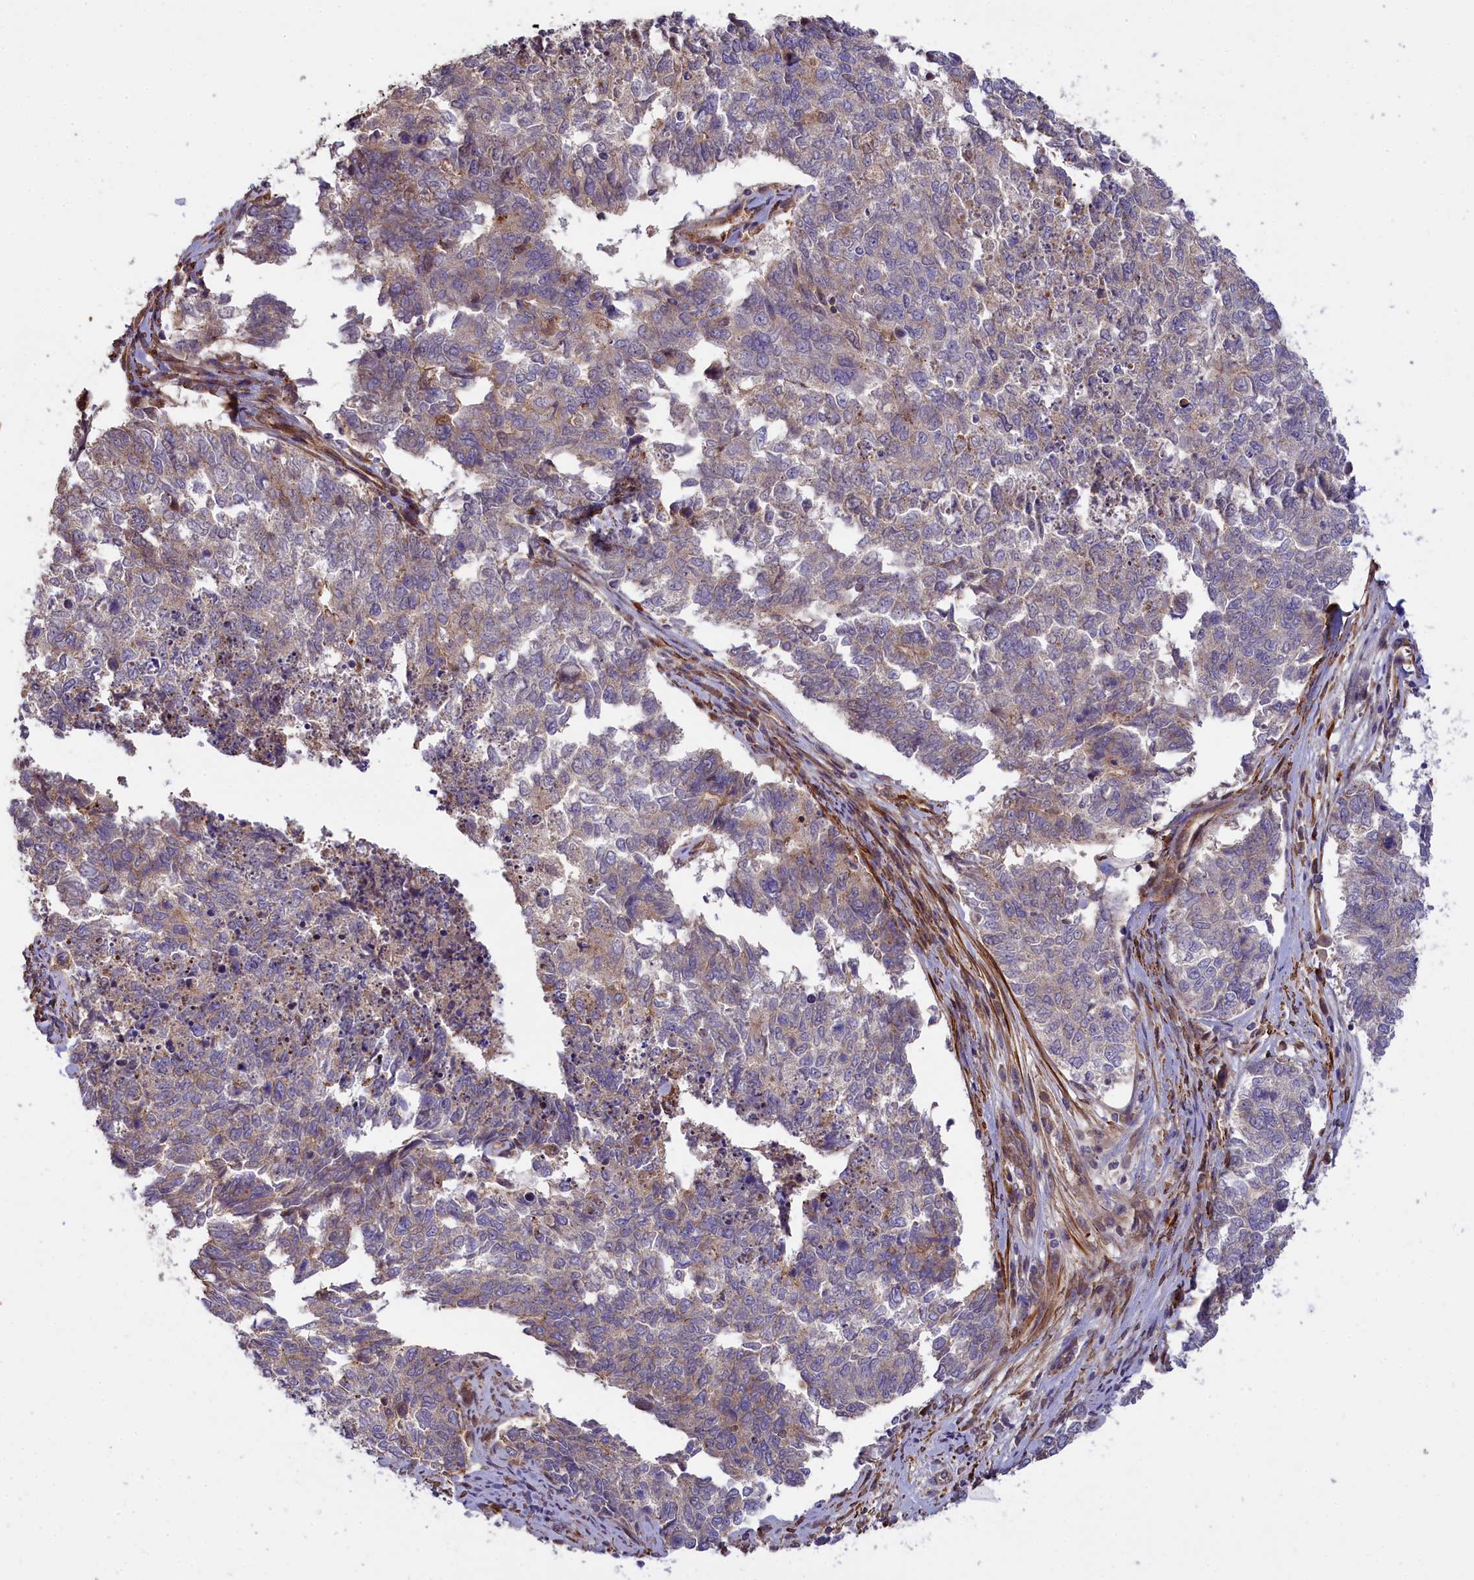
{"staining": {"intensity": "weak", "quantity": "<25%", "location": "cytoplasmic/membranous"}, "tissue": "cervical cancer", "cell_type": "Tumor cells", "image_type": "cancer", "snomed": [{"axis": "morphology", "description": "Squamous cell carcinoma, NOS"}, {"axis": "topography", "description": "Cervix"}], "caption": "The image displays no significant positivity in tumor cells of cervical cancer.", "gene": "FUZ", "patient": {"sex": "female", "age": 63}}